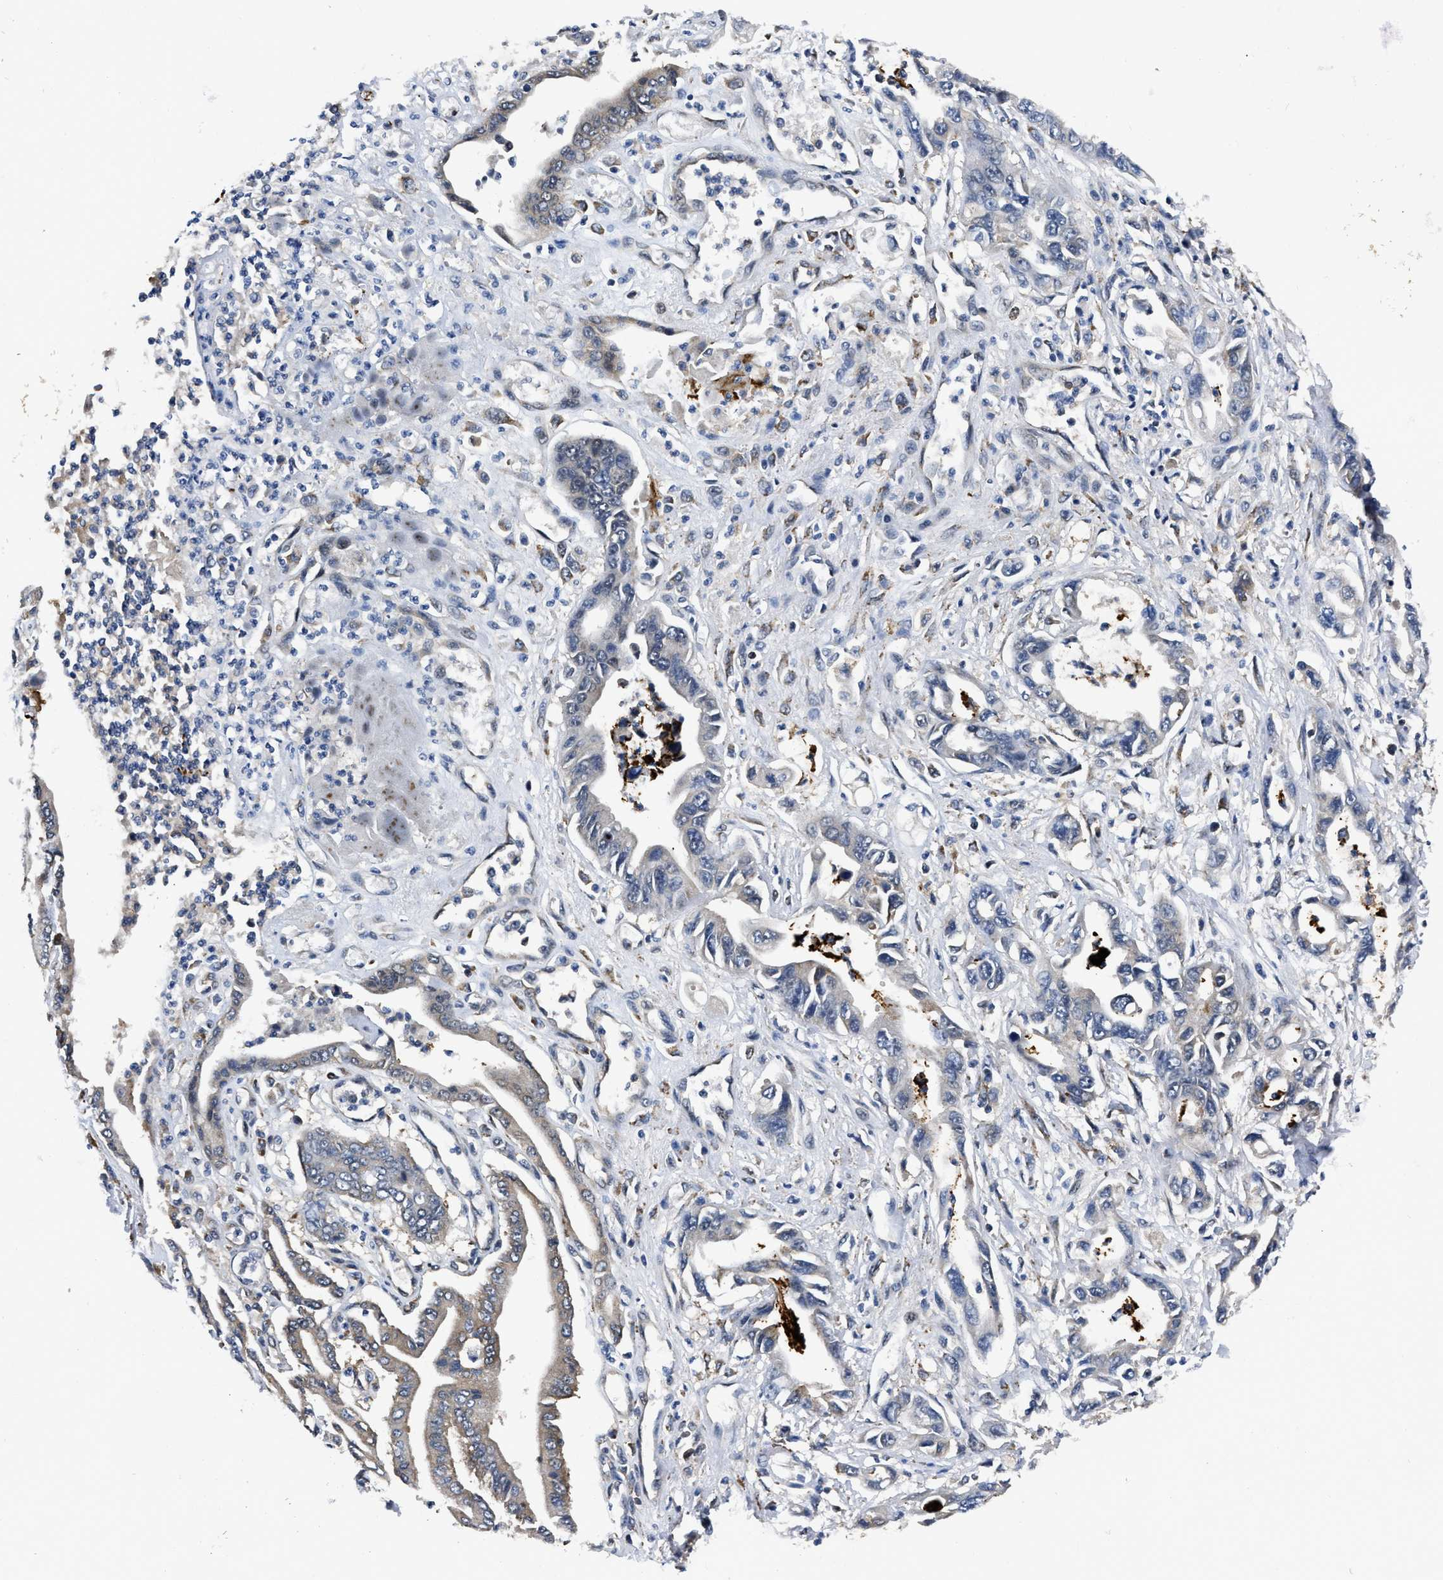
{"staining": {"intensity": "weak", "quantity": "<25%", "location": "cytoplasmic/membranous"}, "tissue": "pancreatic cancer", "cell_type": "Tumor cells", "image_type": "cancer", "snomed": [{"axis": "morphology", "description": "Adenocarcinoma, NOS"}, {"axis": "topography", "description": "Pancreas"}], "caption": "Protein analysis of pancreatic adenocarcinoma exhibits no significant positivity in tumor cells.", "gene": "GET4", "patient": {"sex": "female", "age": 70}}